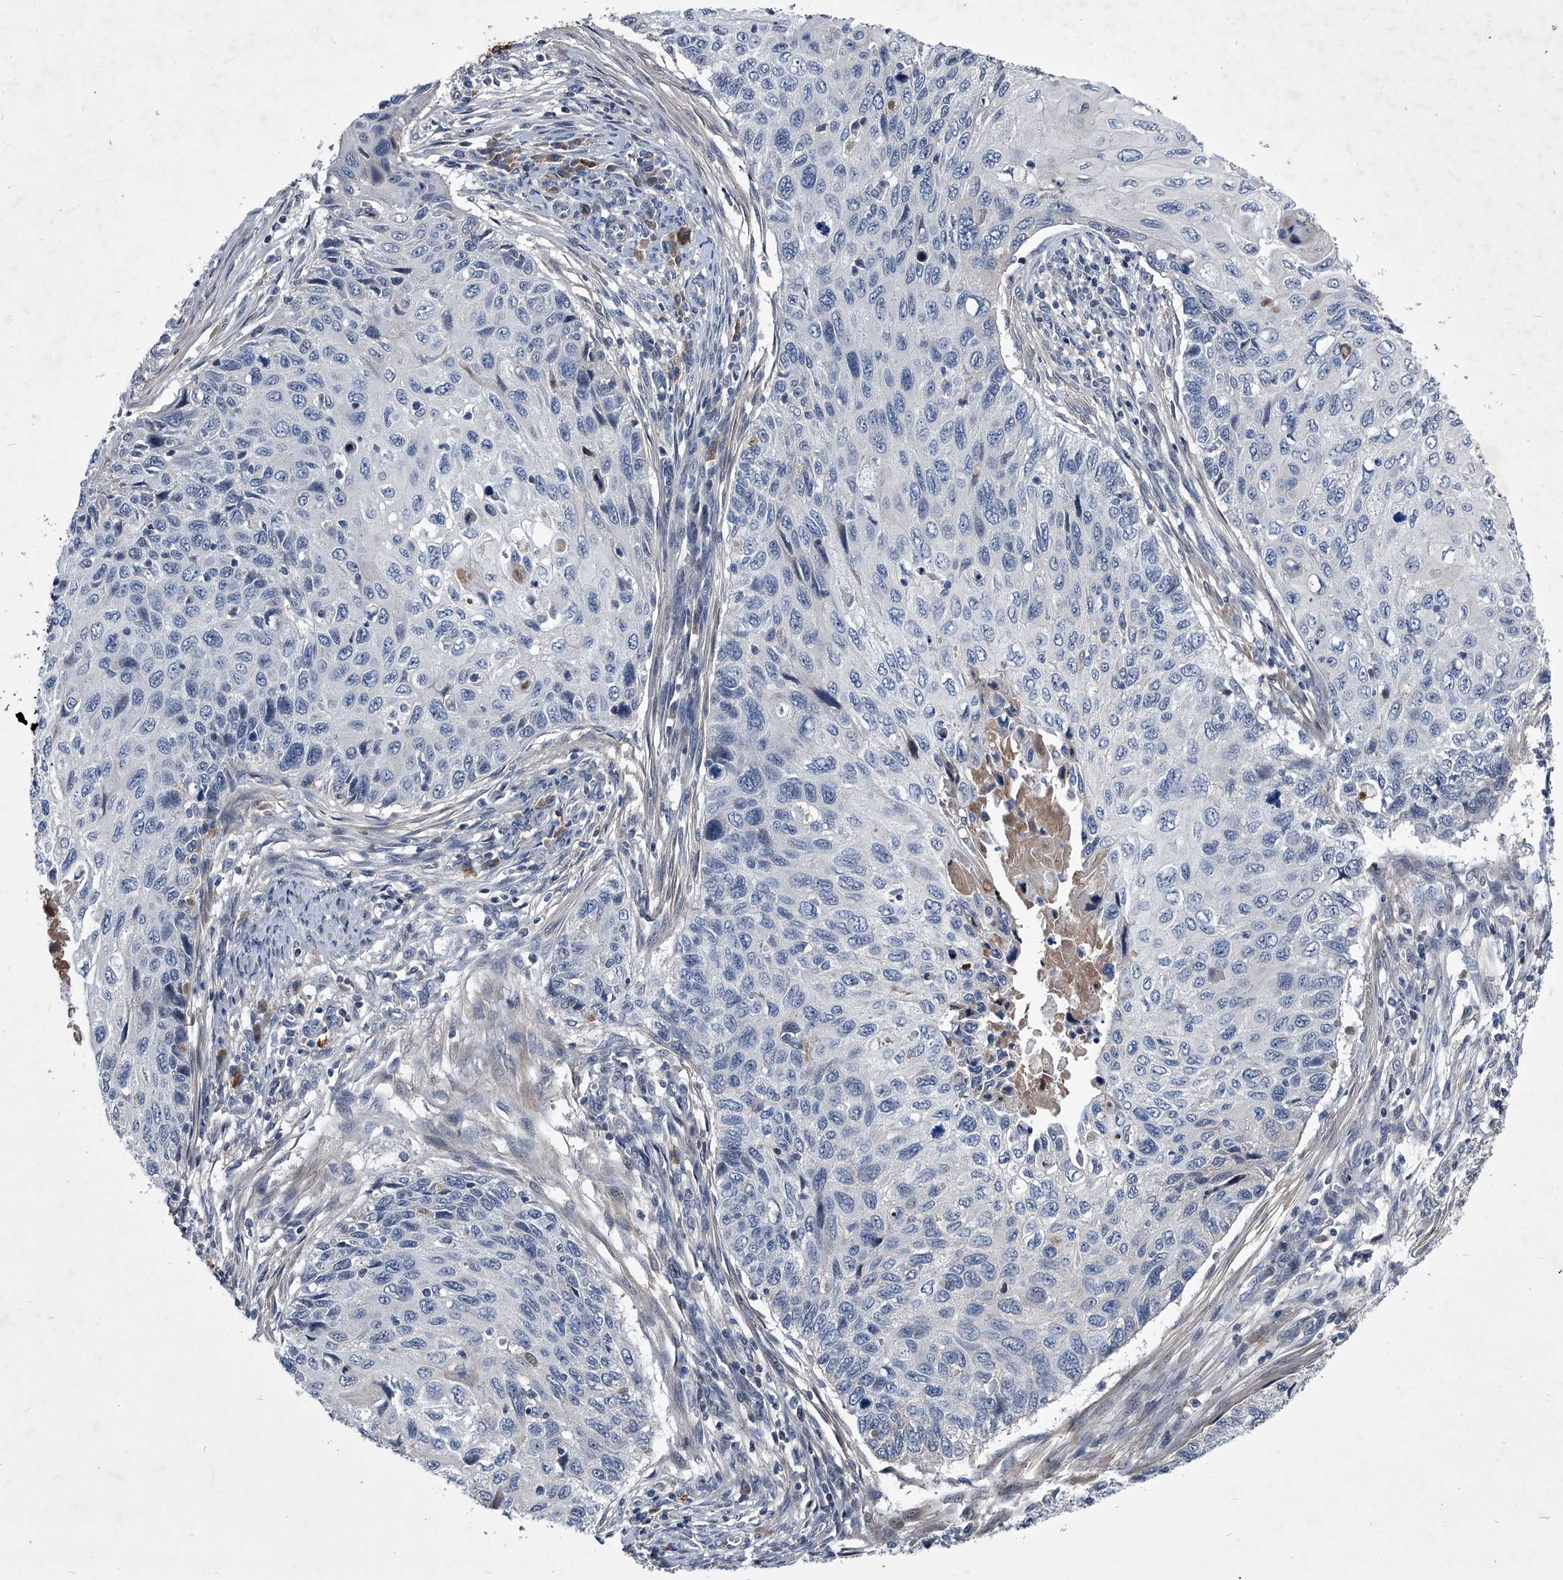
{"staining": {"intensity": "negative", "quantity": "none", "location": "none"}, "tissue": "cervical cancer", "cell_type": "Tumor cells", "image_type": "cancer", "snomed": [{"axis": "morphology", "description": "Squamous cell carcinoma, NOS"}, {"axis": "topography", "description": "Cervix"}], "caption": "An IHC image of cervical cancer is shown. There is no staining in tumor cells of cervical cancer.", "gene": "ZNF76", "patient": {"sex": "female", "age": 70}}